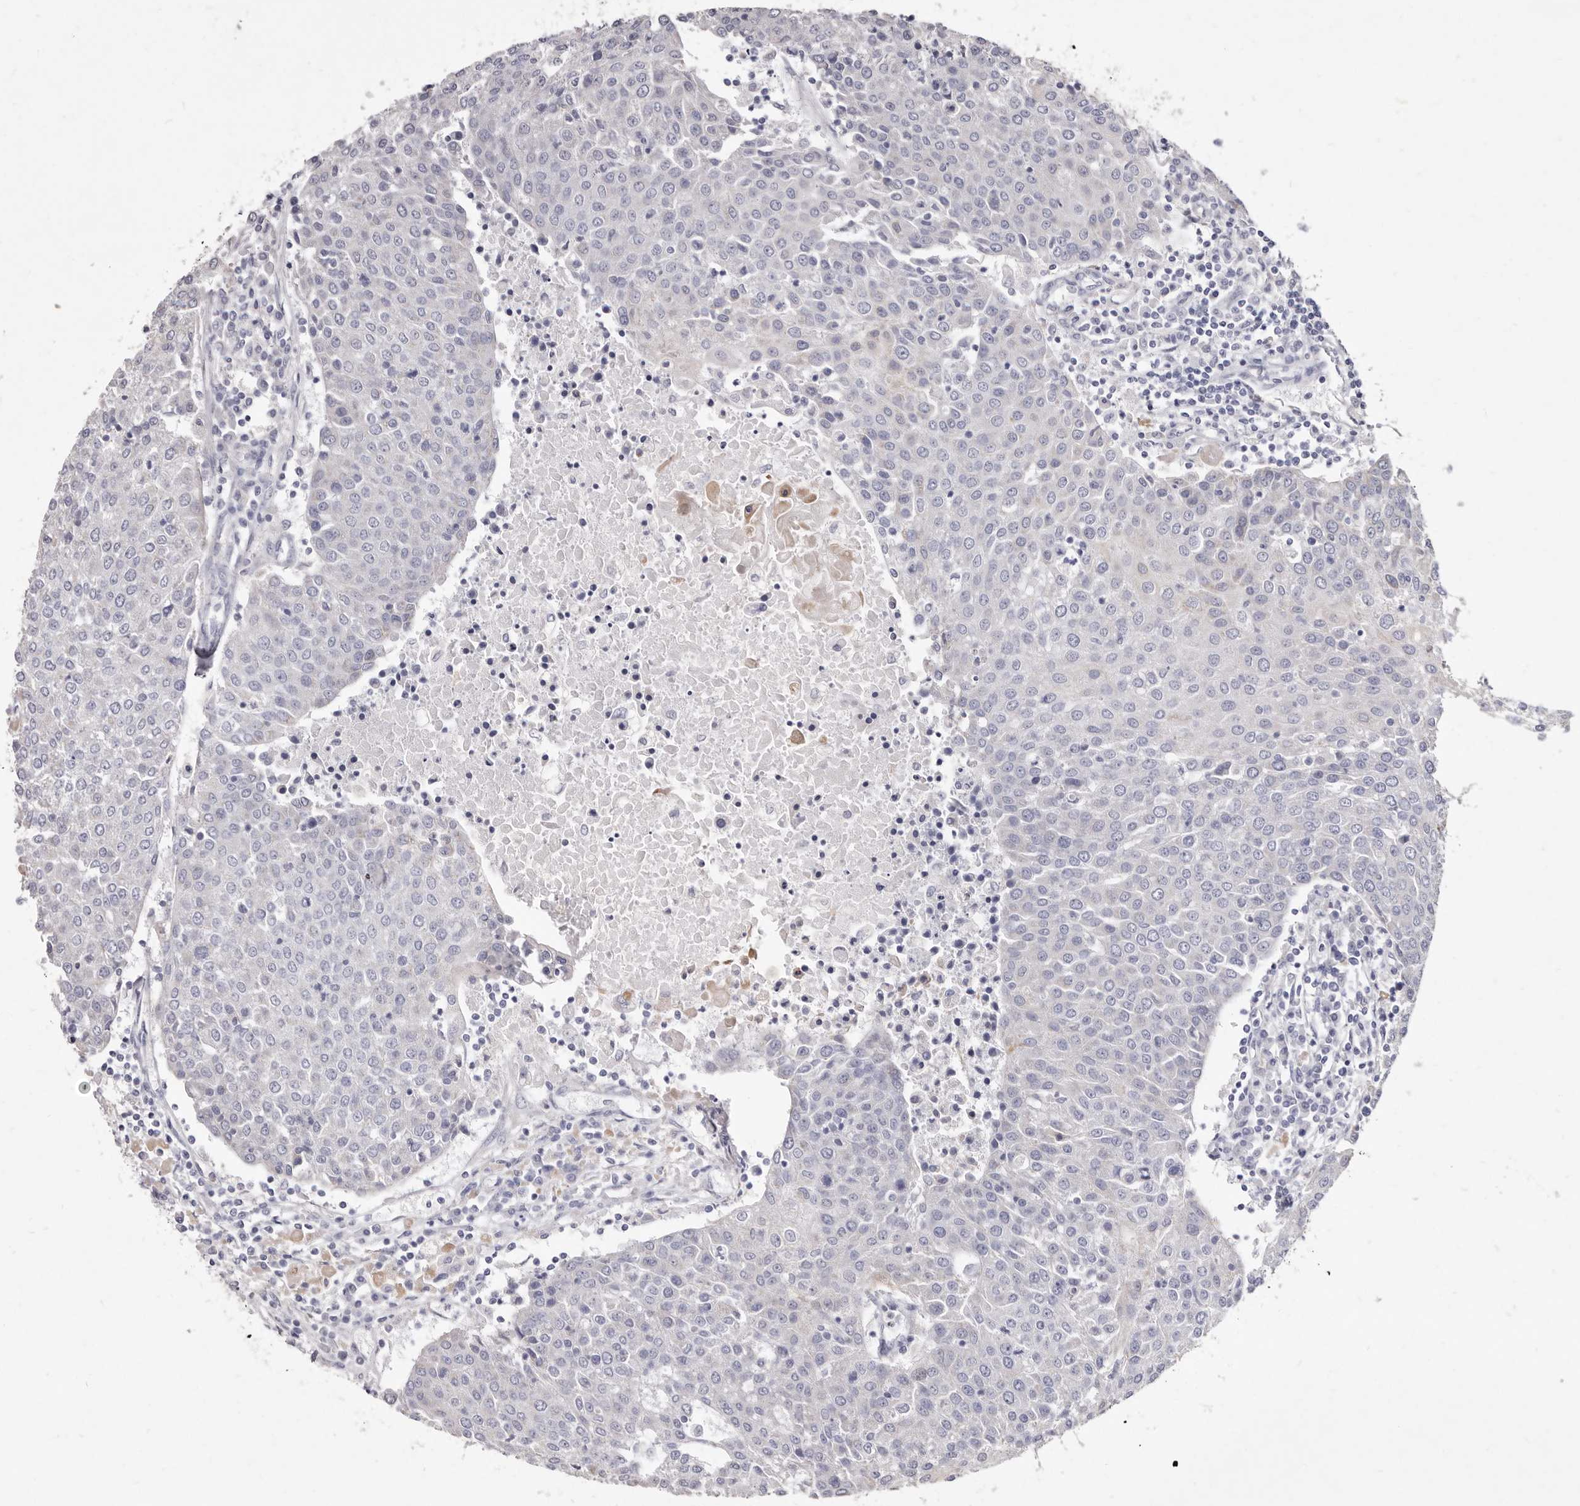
{"staining": {"intensity": "negative", "quantity": "none", "location": "none"}, "tissue": "urothelial cancer", "cell_type": "Tumor cells", "image_type": "cancer", "snomed": [{"axis": "morphology", "description": "Urothelial carcinoma, High grade"}, {"axis": "topography", "description": "Urinary bladder"}], "caption": "An immunohistochemistry (IHC) histopathology image of urothelial cancer is shown. There is no staining in tumor cells of urothelial cancer. (DAB IHC with hematoxylin counter stain).", "gene": "CYP2E1", "patient": {"sex": "female", "age": 85}}